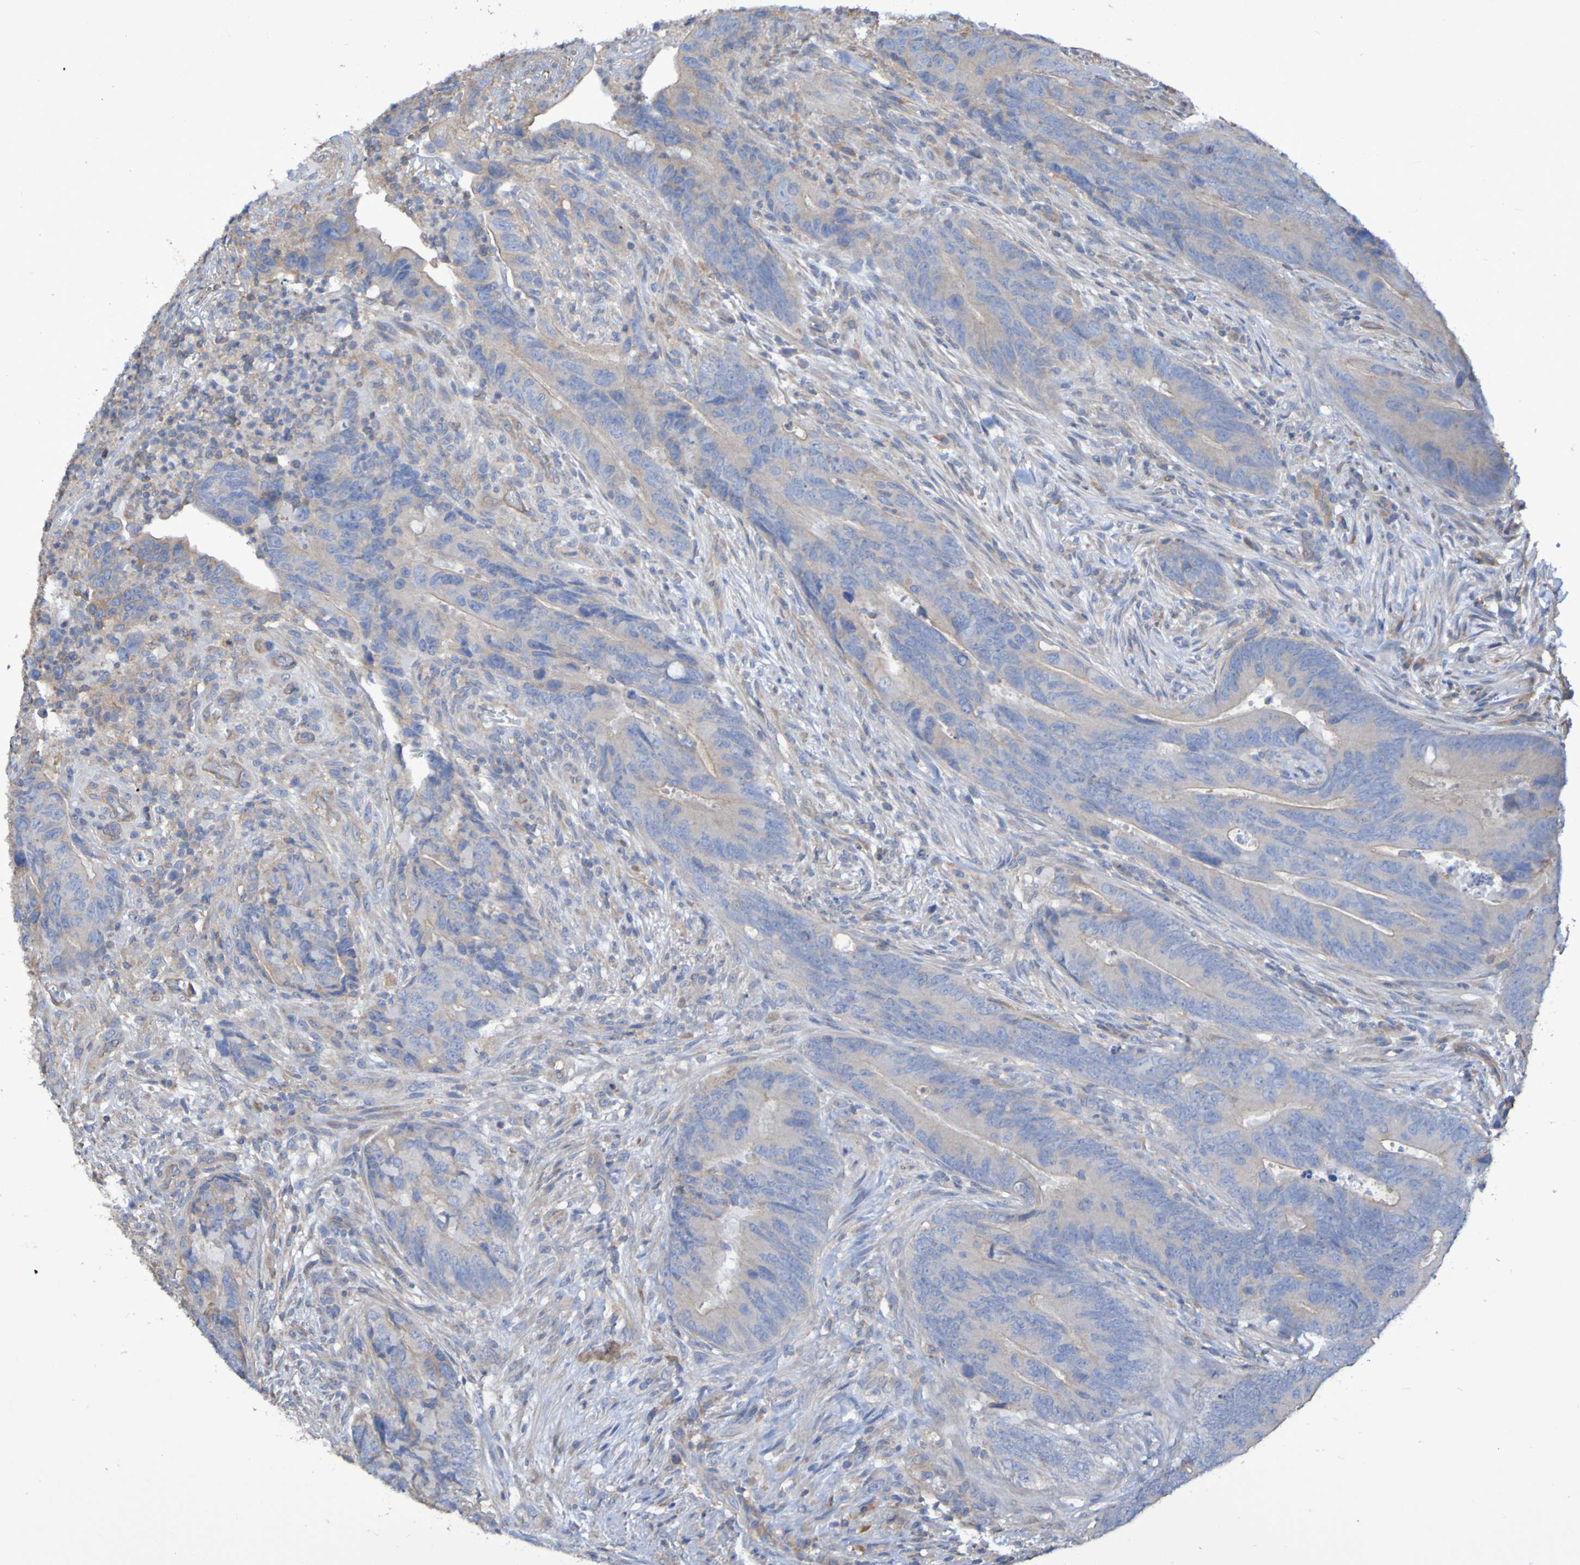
{"staining": {"intensity": "weak", "quantity": "<25%", "location": "cytoplasmic/membranous"}, "tissue": "colorectal cancer", "cell_type": "Tumor cells", "image_type": "cancer", "snomed": [{"axis": "morphology", "description": "Normal tissue, NOS"}, {"axis": "morphology", "description": "Adenocarcinoma, NOS"}, {"axis": "topography", "description": "Colon"}], "caption": "This is an immunohistochemistry (IHC) image of colorectal adenocarcinoma. There is no positivity in tumor cells.", "gene": "SYNJ1", "patient": {"sex": "male", "age": 56}}